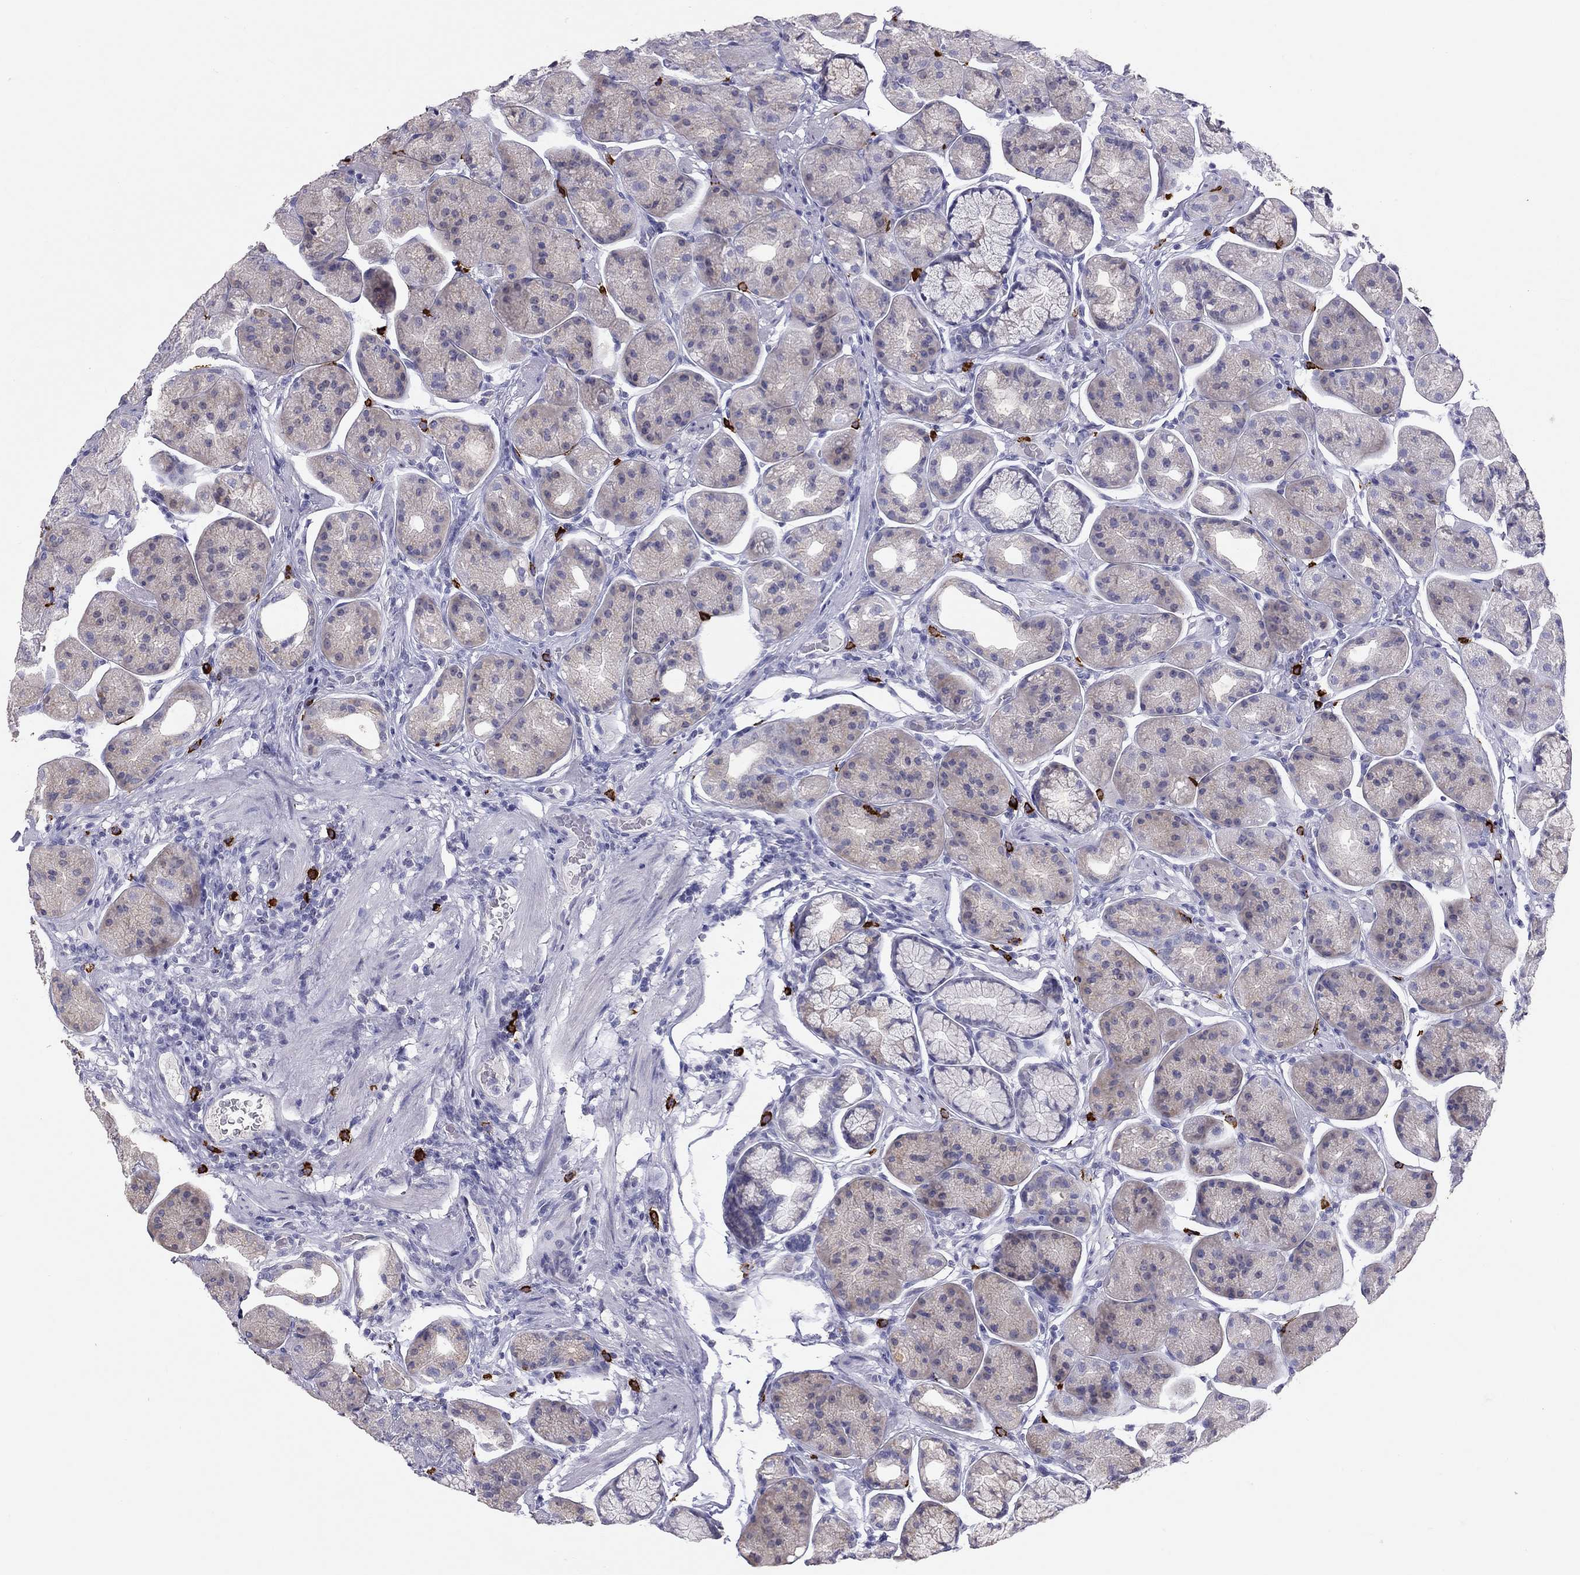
{"staining": {"intensity": "weak", "quantity": "<25%", "location": "cytoplasmic/membranous"}, "tissue": "stomach", "cell_type": "Glandular cells", "image_type": "normal", "snomed": [{"axis": "morphology", "description": "Normal tissue, NOS"}, {"axis": "morphology", "description": "Adenocarcinoma, NOS"}, {"axis": "morphology", "description": "Adenocarcinoma, High grade"}, {"axis": "topography", "description": "Stomach, upper"}, {"axis": "topography", "description": "Stomach"}], "caption": "Immunohistochemistry of normal human stomach displays no expression in glandular cells.", "gene": "IL17REL", "patient": {"sex": "female", "age": 65}}